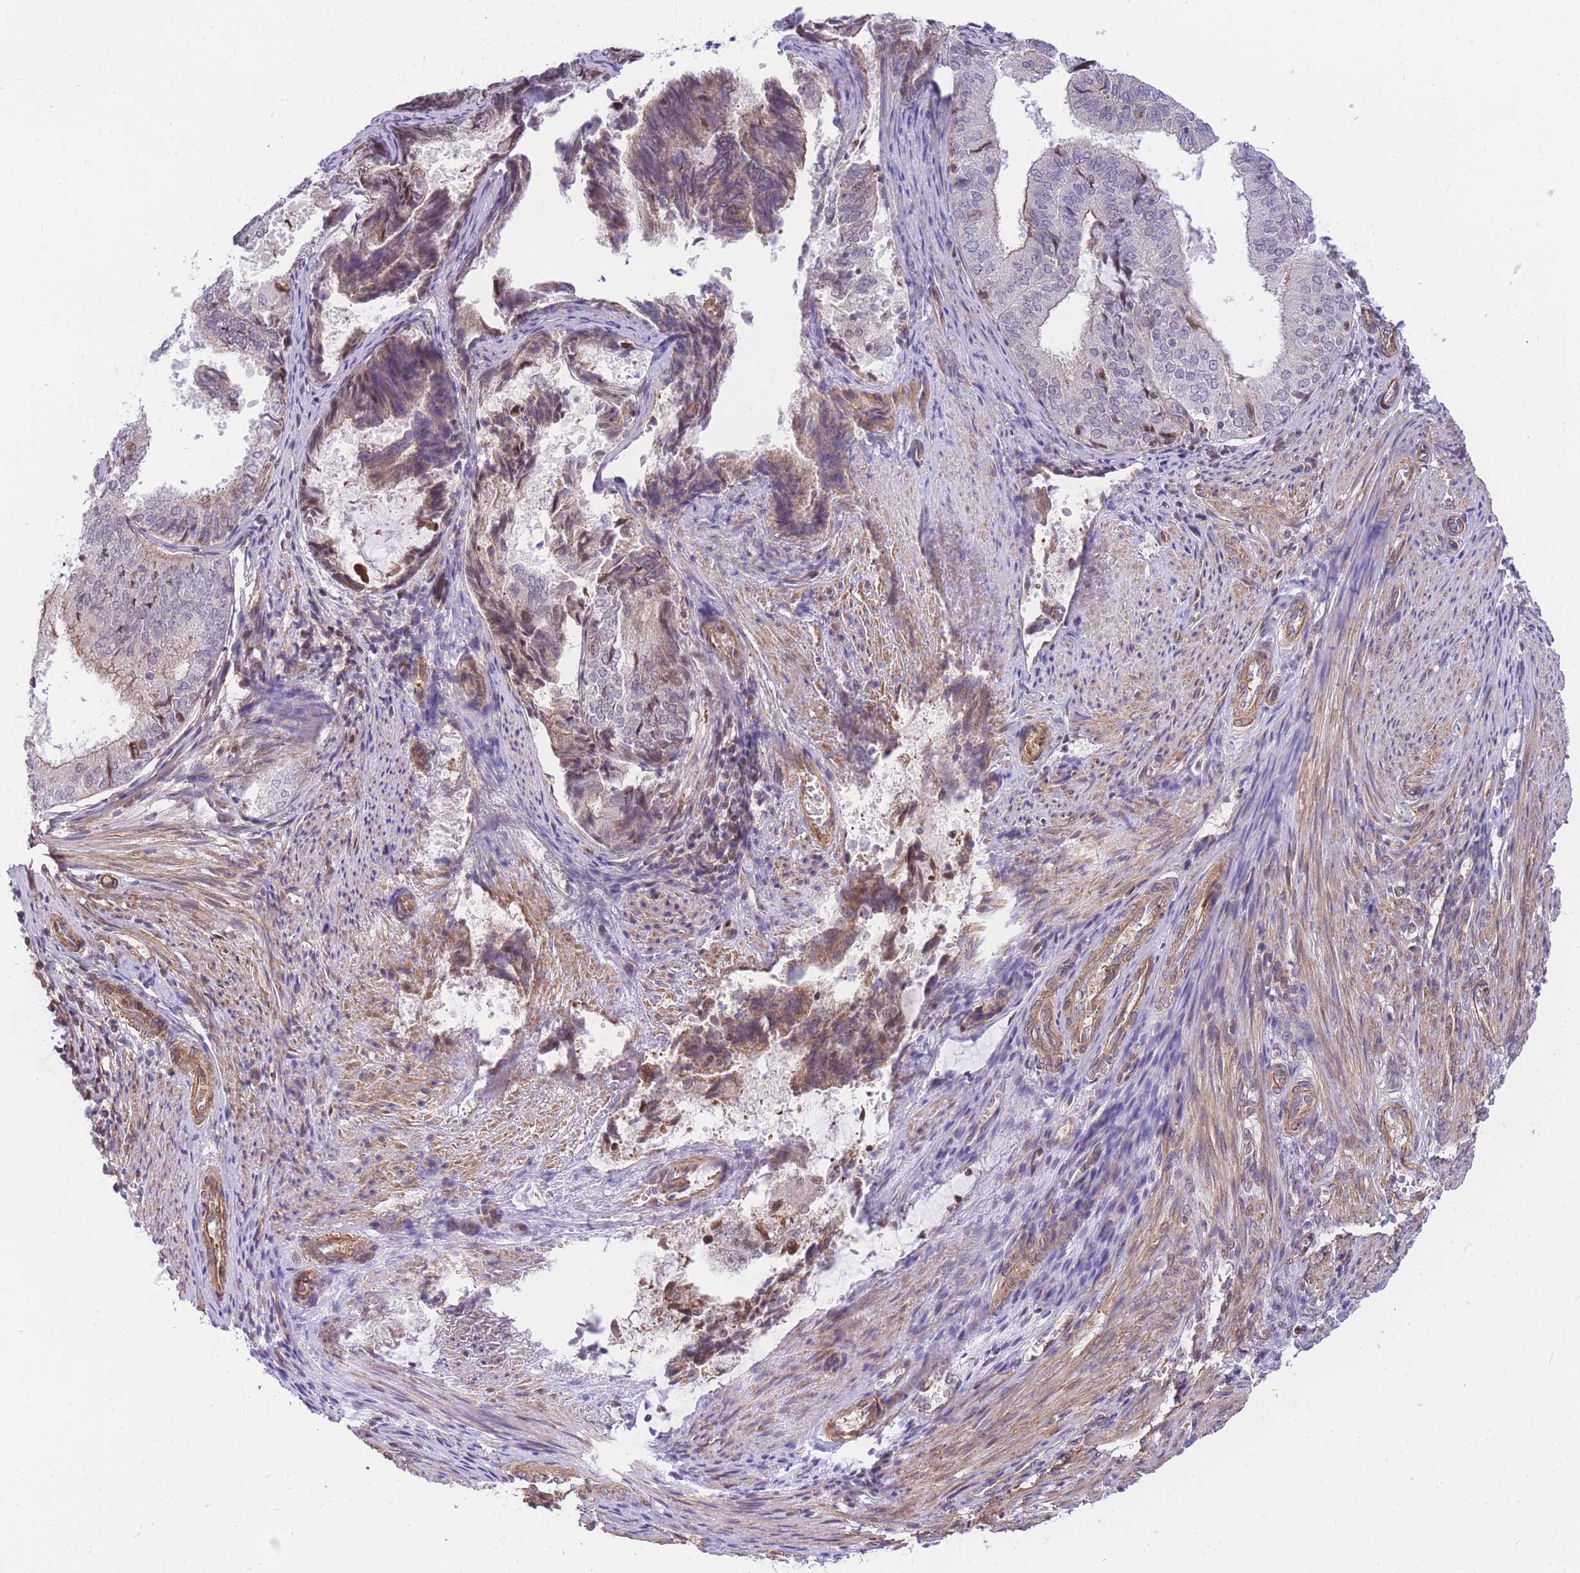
{"staining": {"intensity": "moderate", "quantity": "<25%", "location": "cytoplasmic/membranous,nuclear"}, "tissue": "endometrial cancer", "cell_type": "Tumor cells", "image_type": "cancer", "snomed": [{"axis": "morphology", "description": "Adenocarcinoma, NOS"}, {"axis": "topography", "description": "Endometrium"}], "caption": "Immunohistochemical staining of human endometrial cancer (adenocarcinoma) demonstrates low levels of moderate cytoplasmic/membranous and nuclear staining in approximately <25% of tumor cells.", "gene": "S100PBP", "patient": {"sex": "female", "age": 81}}